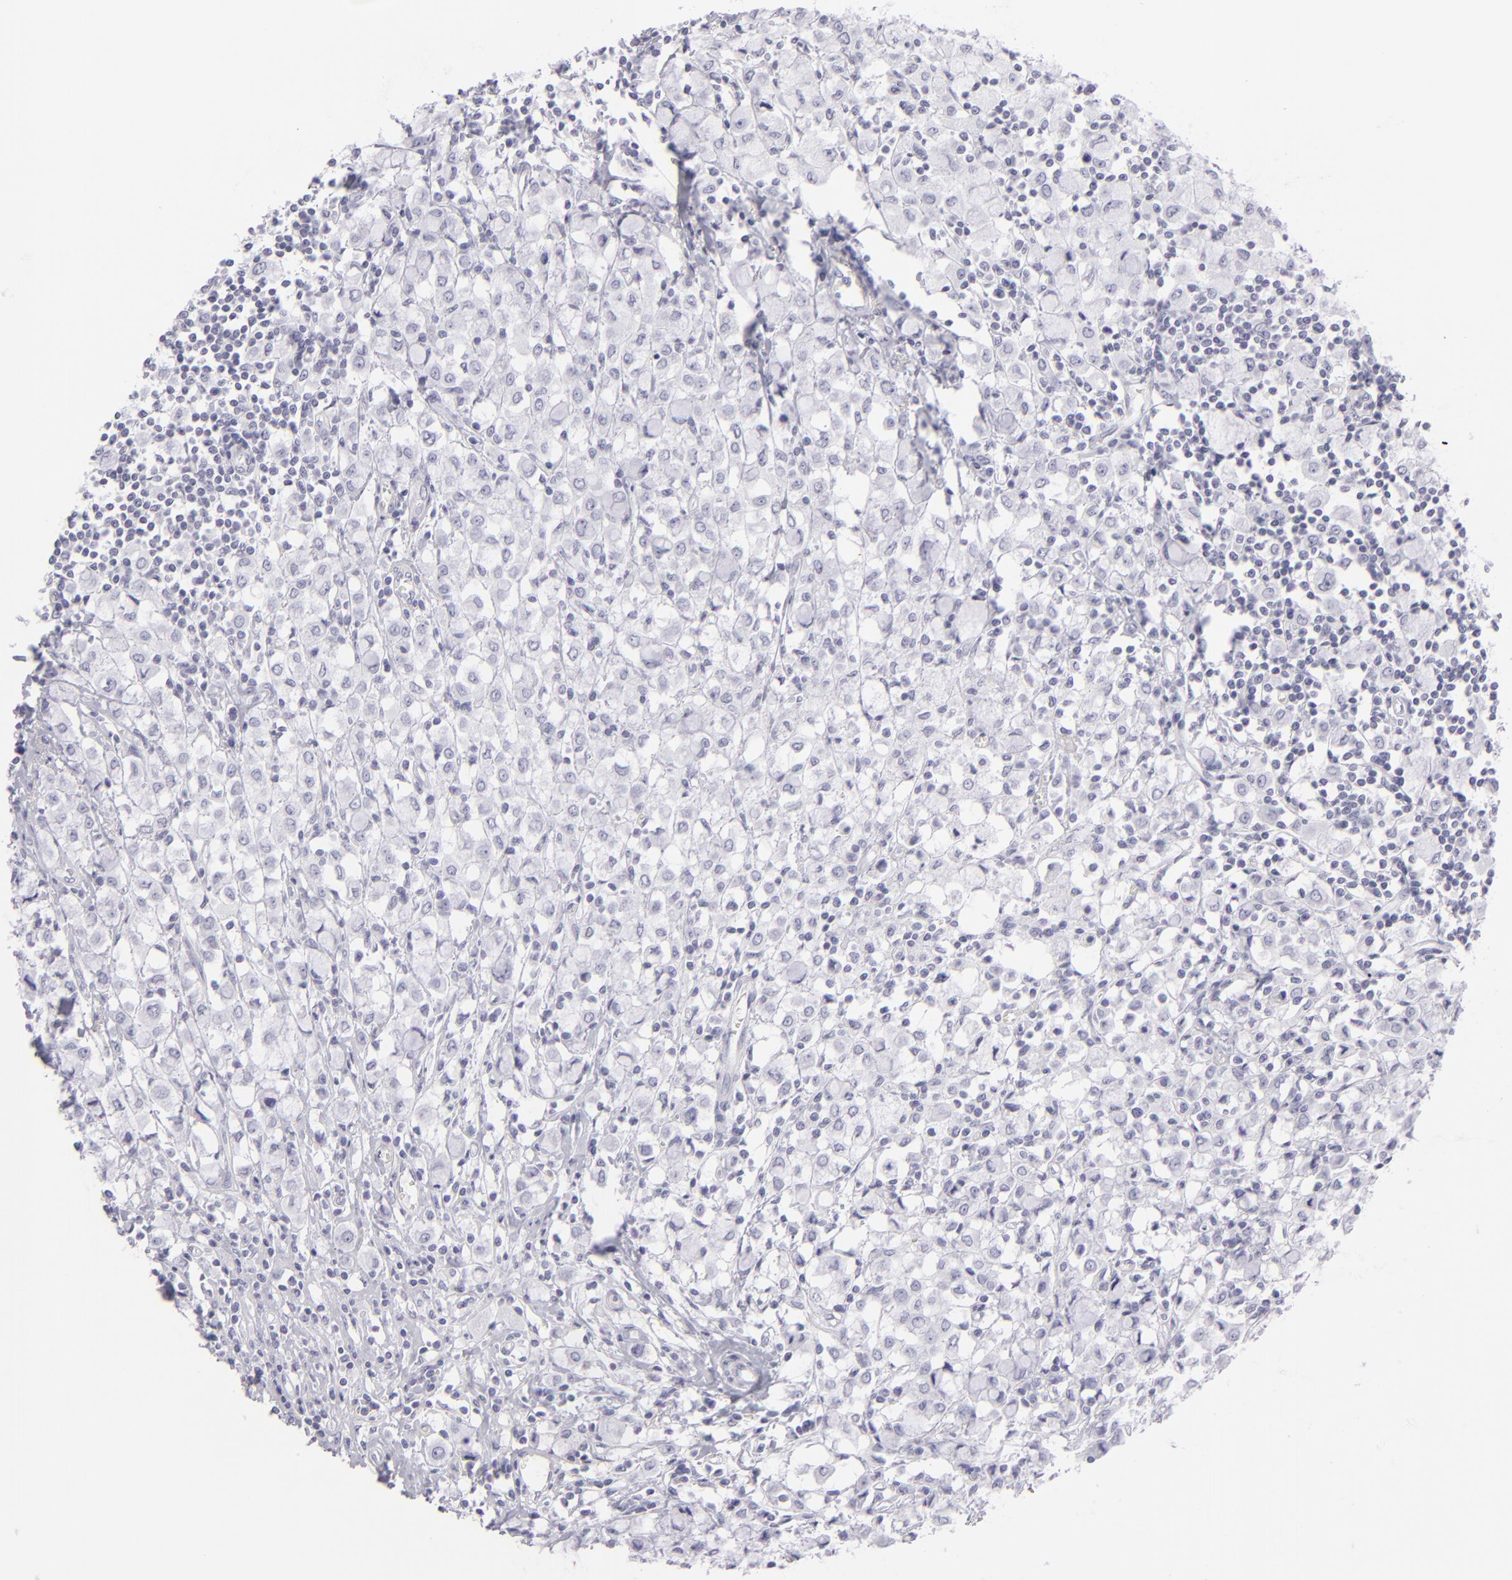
{"staining": {"intensity": "negative", "quantity": "none", "location": "none"}, "tissue": "breast cancer", "cell_type": "Tumor cells", "image_type": "cancer", "snomed": [{"axis": "morphology", "description": "Lobular carcinoma"}, {"axis": "topography", "description": "Breast"}], "caption": "DAB (3,3'-diaminobenzidine) immunohistochemical staining of human breast cancer shows no significant staining in tumor cells.", "gene": "KRT1", "patient": {"sex": "female", "age": 85}}